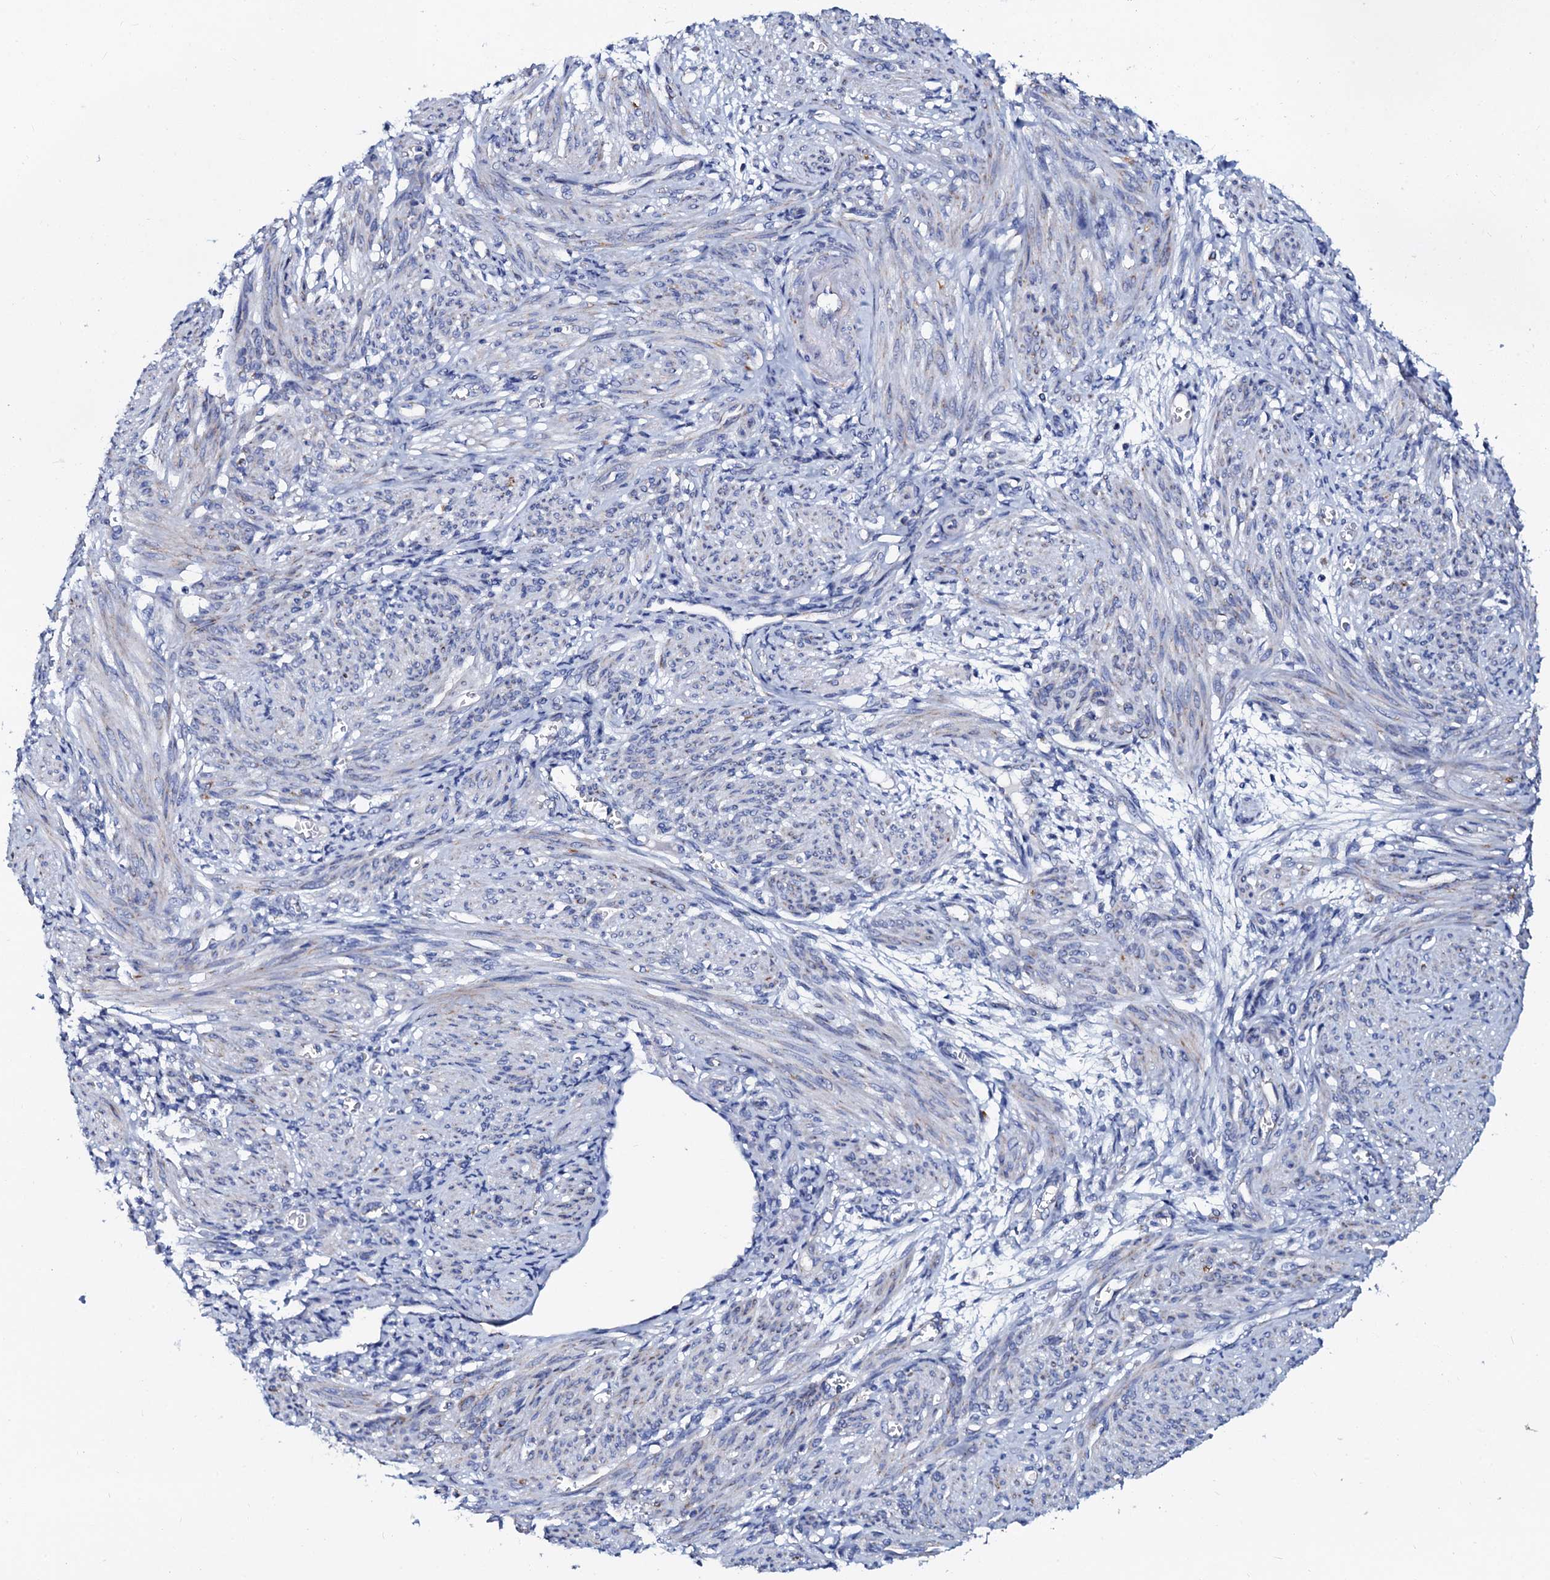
{"staining": {"intensity": "negative", "quantity": "none", "location": "none"}, "tissue": "smooth muscle", "cell_type": "Smooth muscle cells", "image_type": "normal", "snomed": [{"axis": "morphology", "description": "Normal tissue, NOS"}, {"axis": "topography", "description": "Smooth muscle"}], "caption": "Normal smooth muscle was stained to show a protein in brown. There is no significant positivity in smooth muscle cells.", "gene": "SLC37A4", "patient": {"sex": "female", "age": 39}}